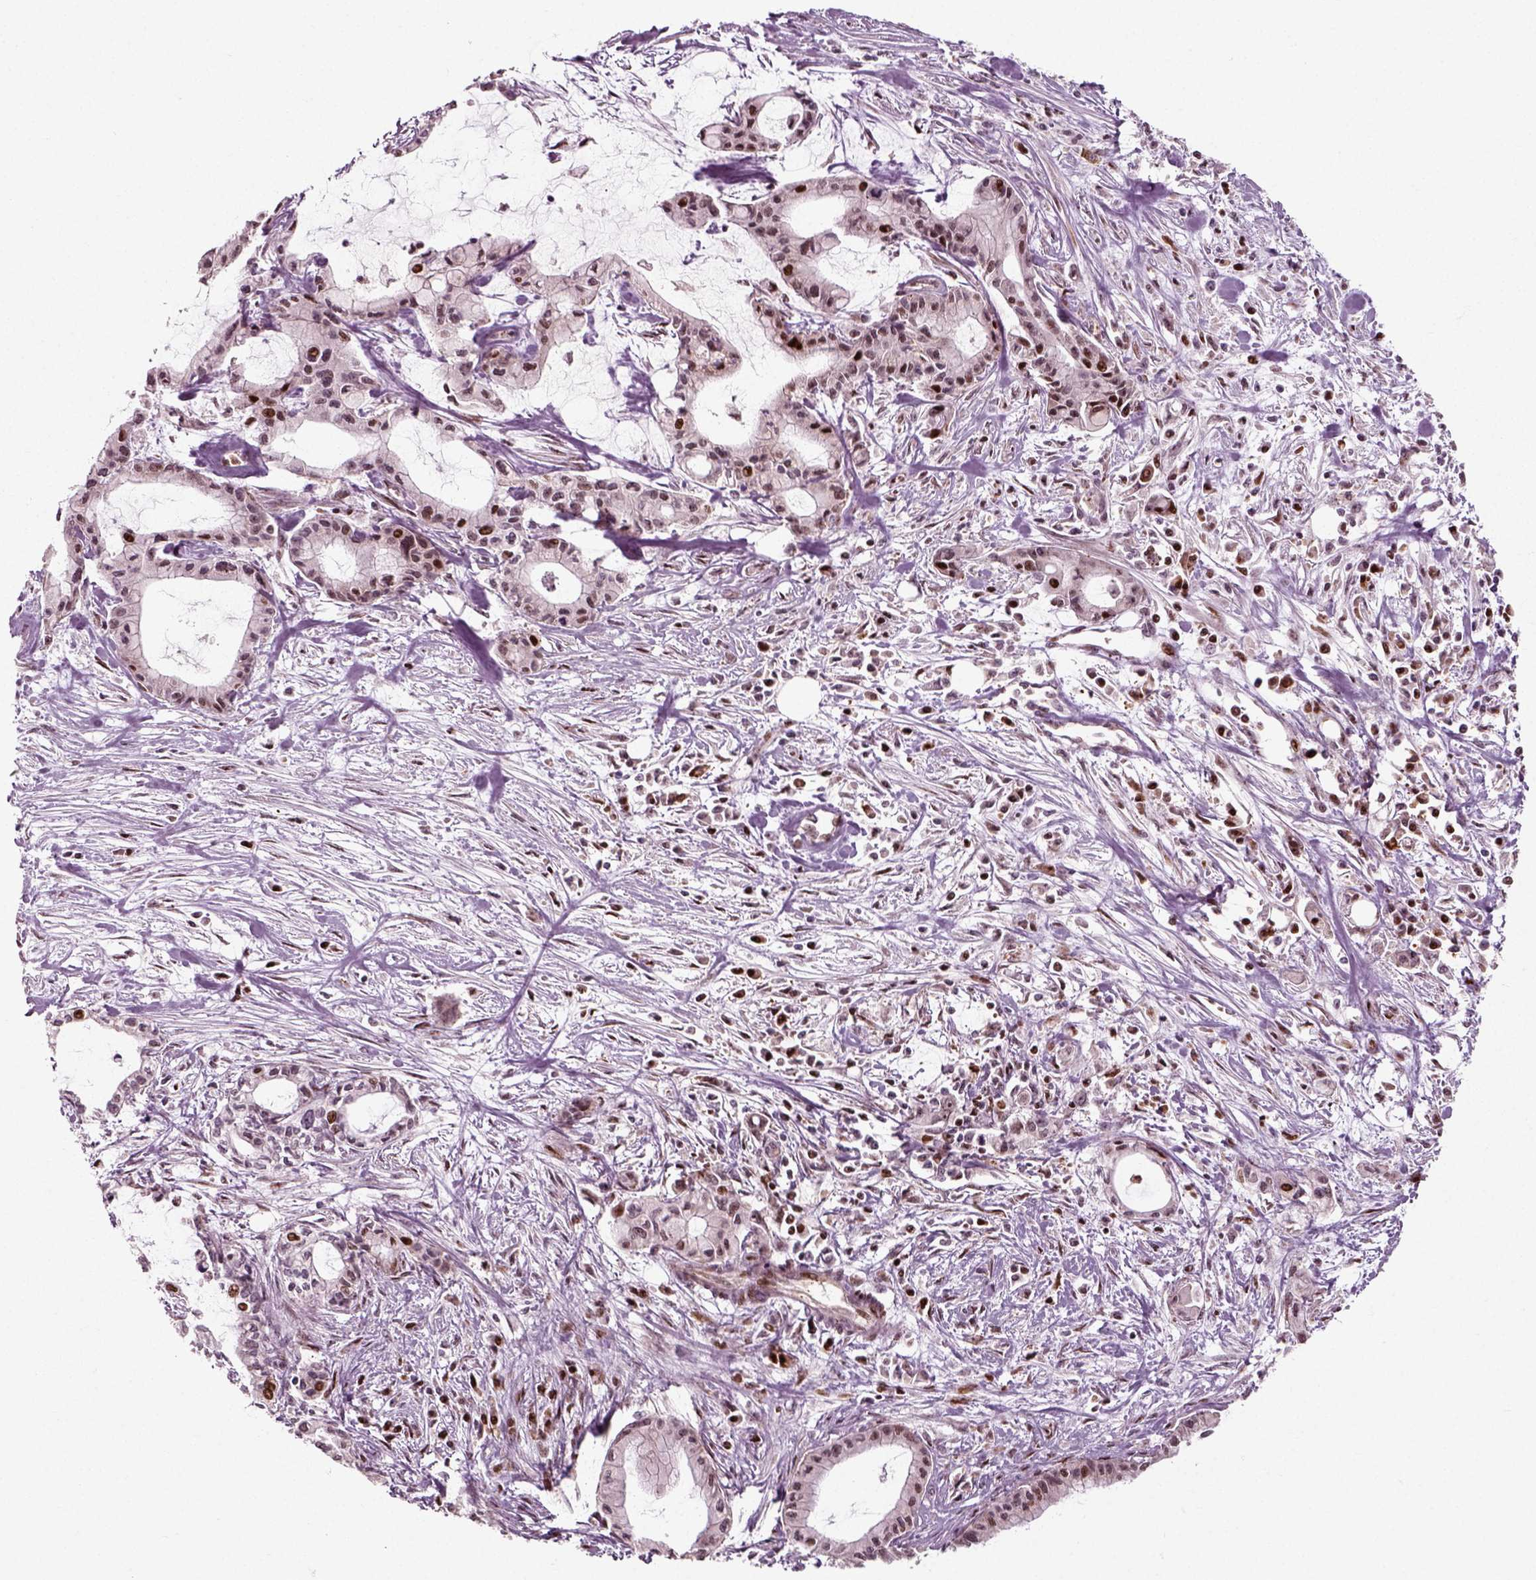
{"staining": {"intensity": "strong", "quantity": "<25%", "location": "nuclear"}, "tissue": "pancreatic cancer", "cell_type": "Tumor cells", "image_type": "cancer", "snomed": [{"axis": "morphology", "description": "Adenocarcinoma, NOS"}, {"axis": "topography", "description": "Pancreas"}], "caption": "Pancreatic cancer stained with a protein marker displays strong staining in tumor cells.", "gene": "CDC14A", "patient": {"sex": "male", "age": 48}}